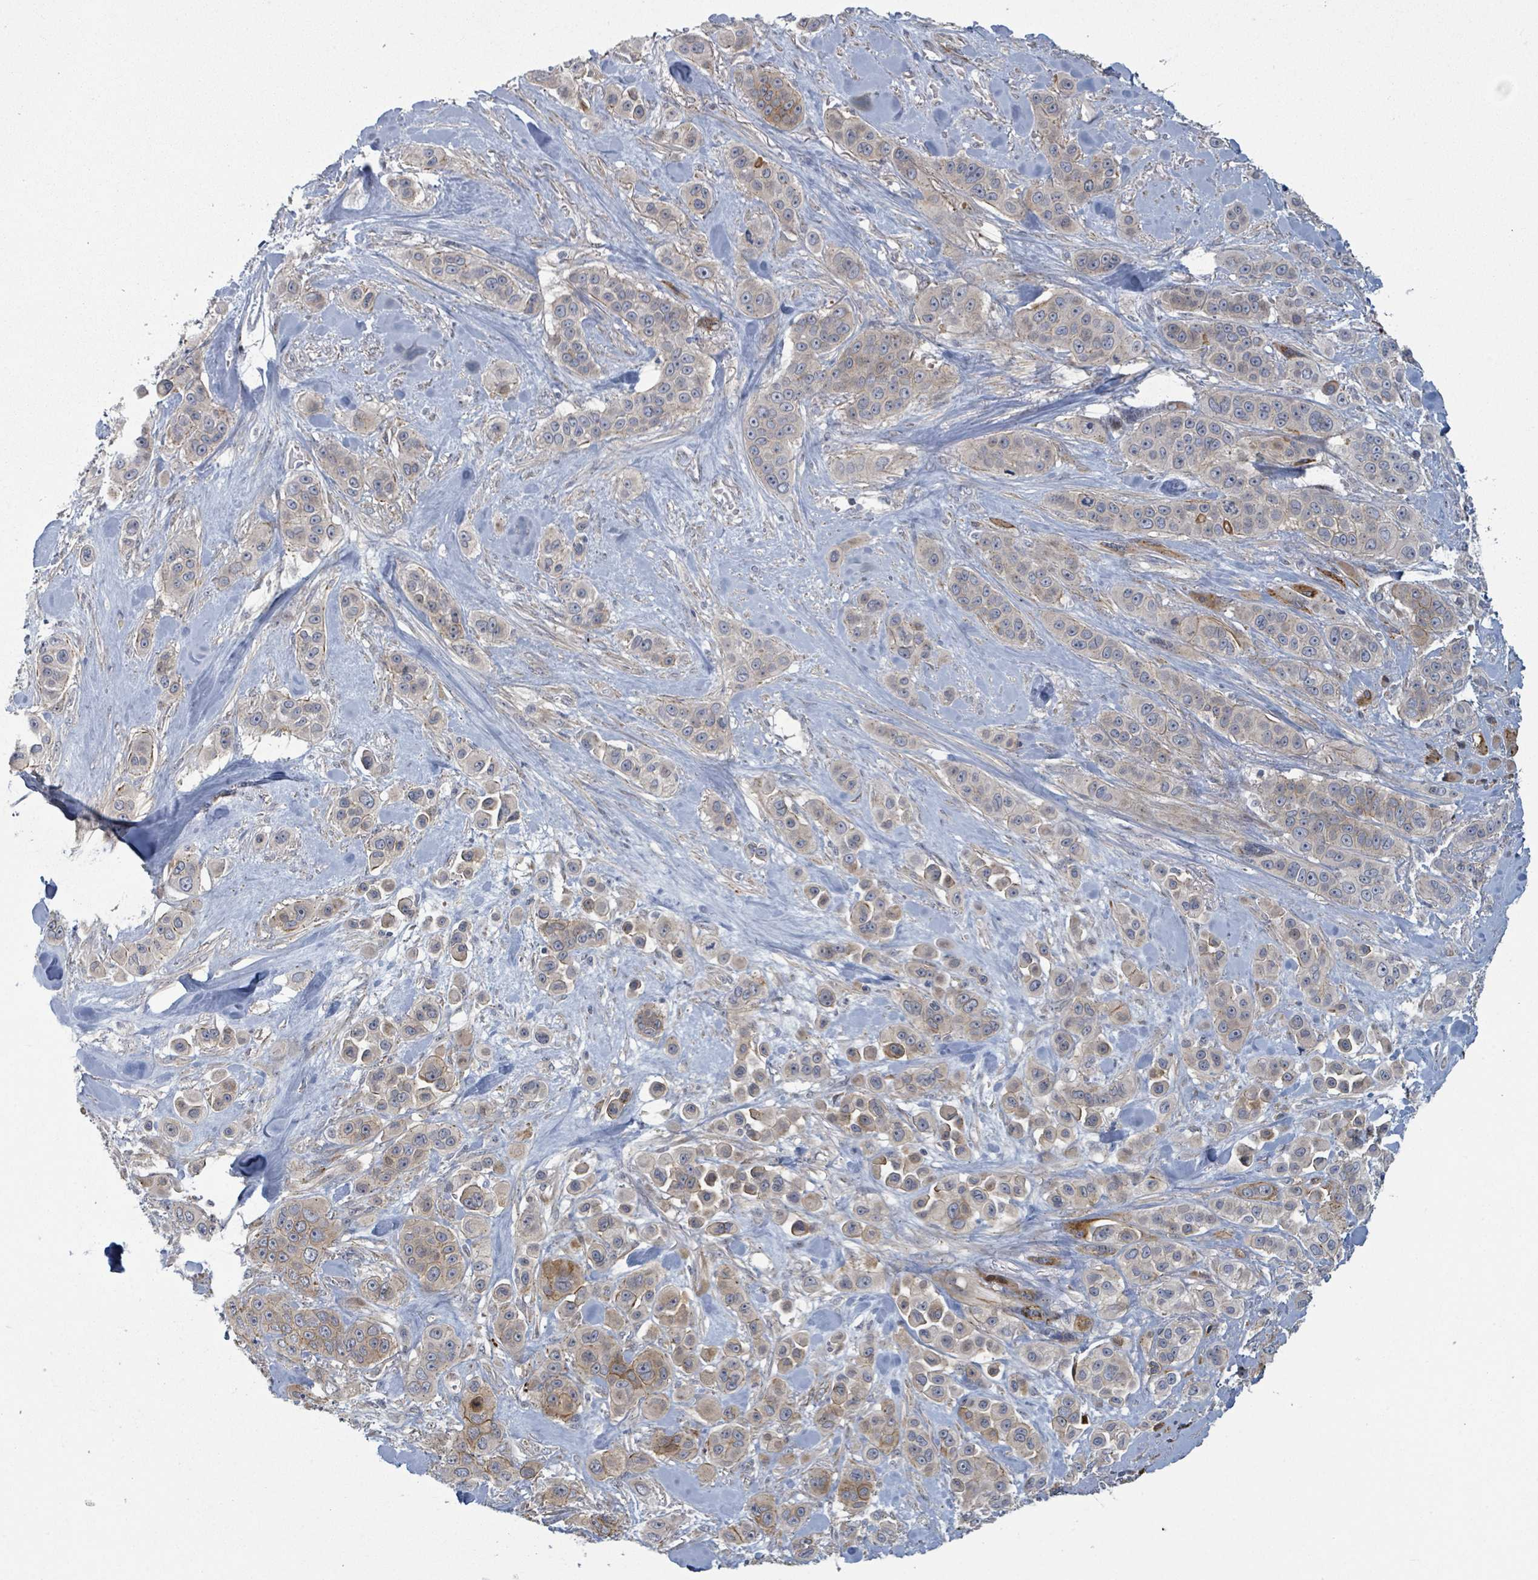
{"staining": {"intensity": "moderate", "quantity": "<25%", "location": "cytoplasmic/membranous"}, "tissue": "skin cancer", "cell_type": "Tumor cells", "image_type": "cancer", "snomed": [{"axis": "morphology", "description": "Squamous cell carcinoma, NOS"}, {"axis": "topography", "description": "Skin"}], "caption": "IHC histopathology image of human skin squamous cell carcinoma stained for a protein (brown), which reveals low levels of moderate cytoplasmic/membranous positivity in about <25% of tumor cells.", "gene": "COL5A3", "patient": {"sex": "male", "age": 67}}